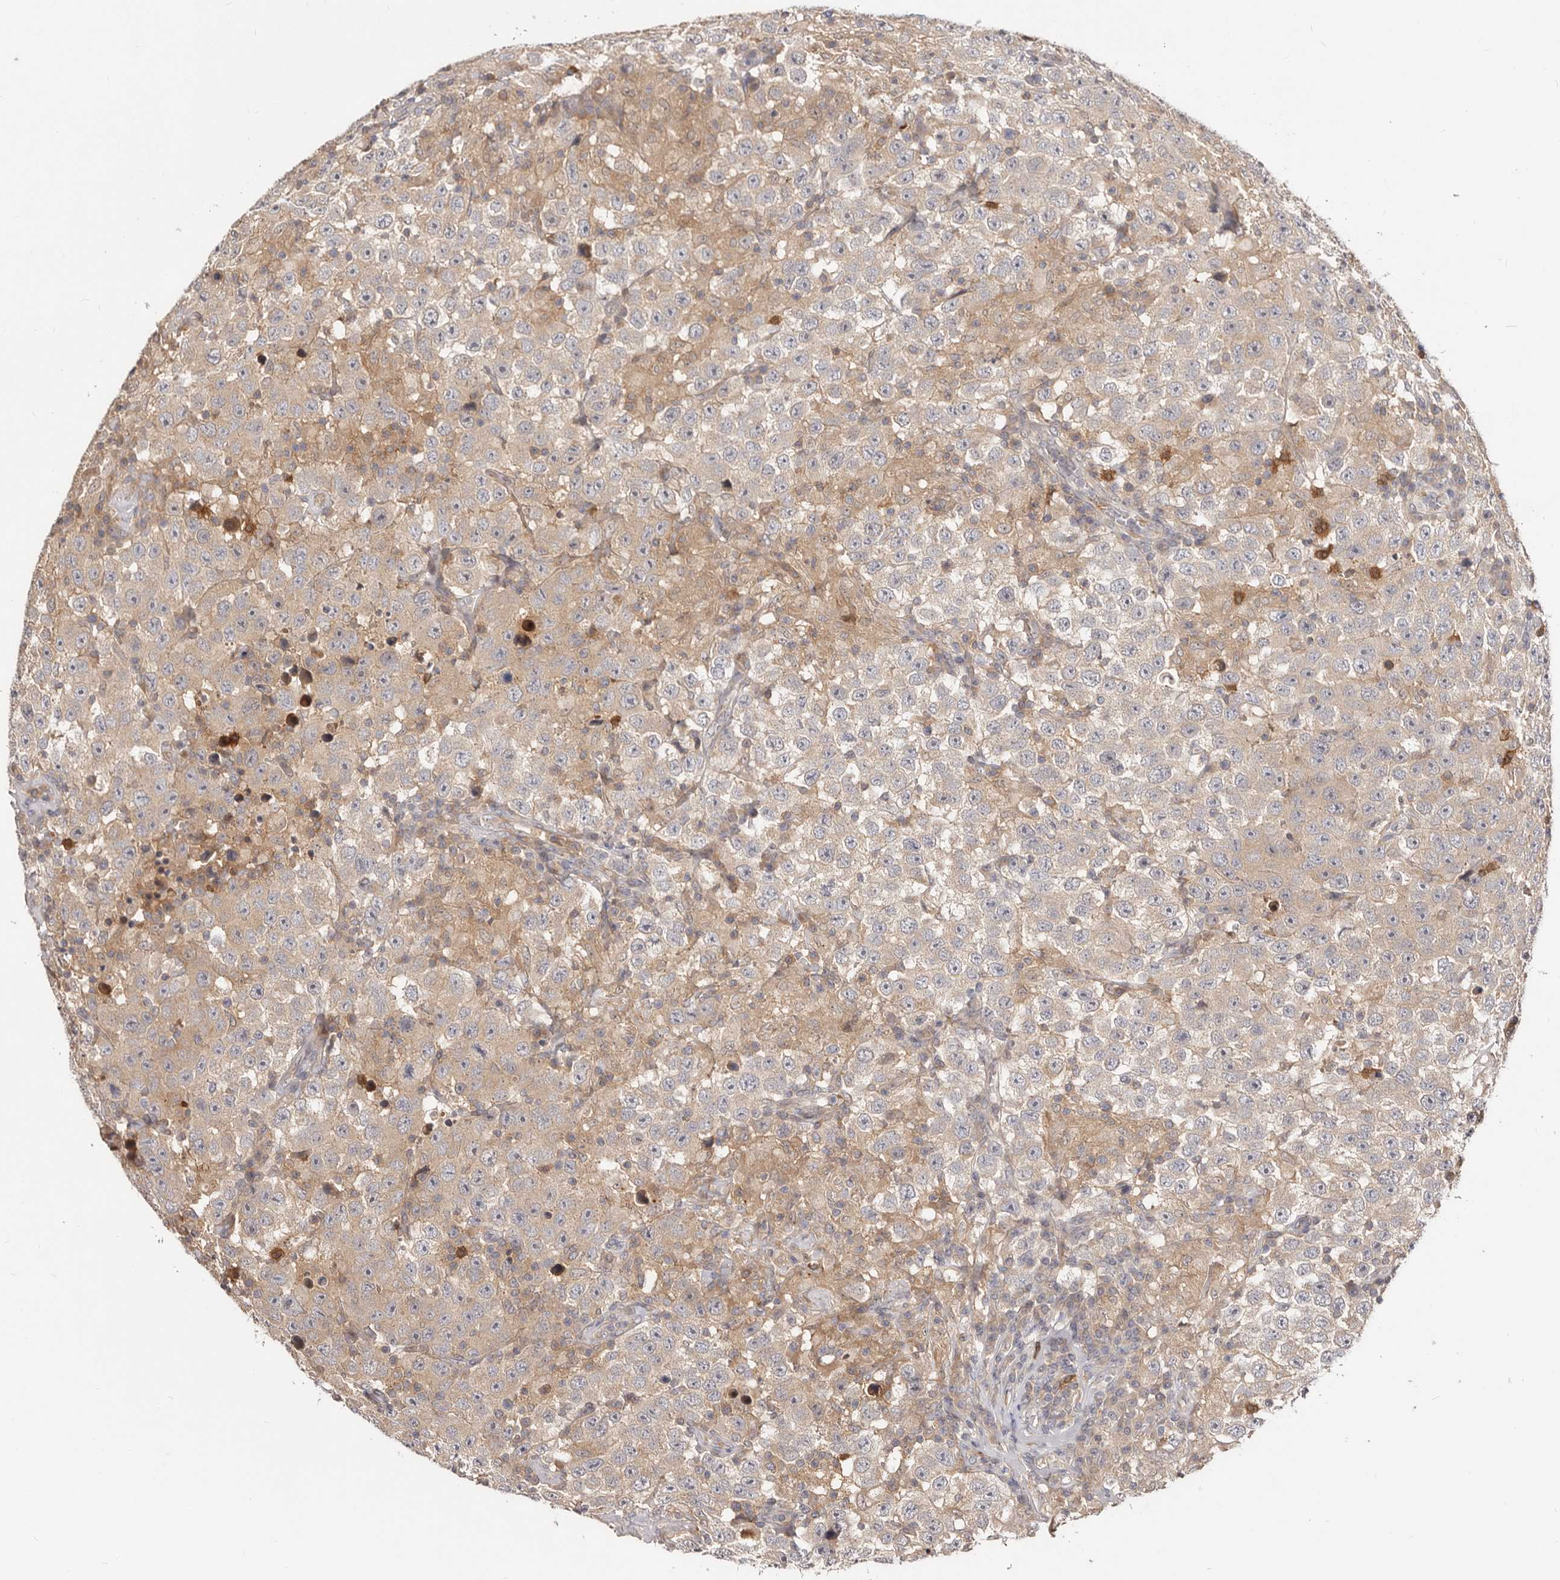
{"staining": {"intensity": "moderate", "quantity": "25%-75%", "location": "cytoplasmic/membranous"}, "tissue": "testis cancer", "cell_type": "Tumor cells", "image_type": "cancer", "snomed": [{"axis": "morphology", "description": "Seminoma, NOS"}, {"axis": "topography", "description": "Testis"}], "caption": "A photomicrograph of human testis seminoma stained for a protein reveals moderate cytoplasmic/membranous brown staining in tumor cells.", "gene": "TC2N", "patient": {"sex": "male", "age": 41}}